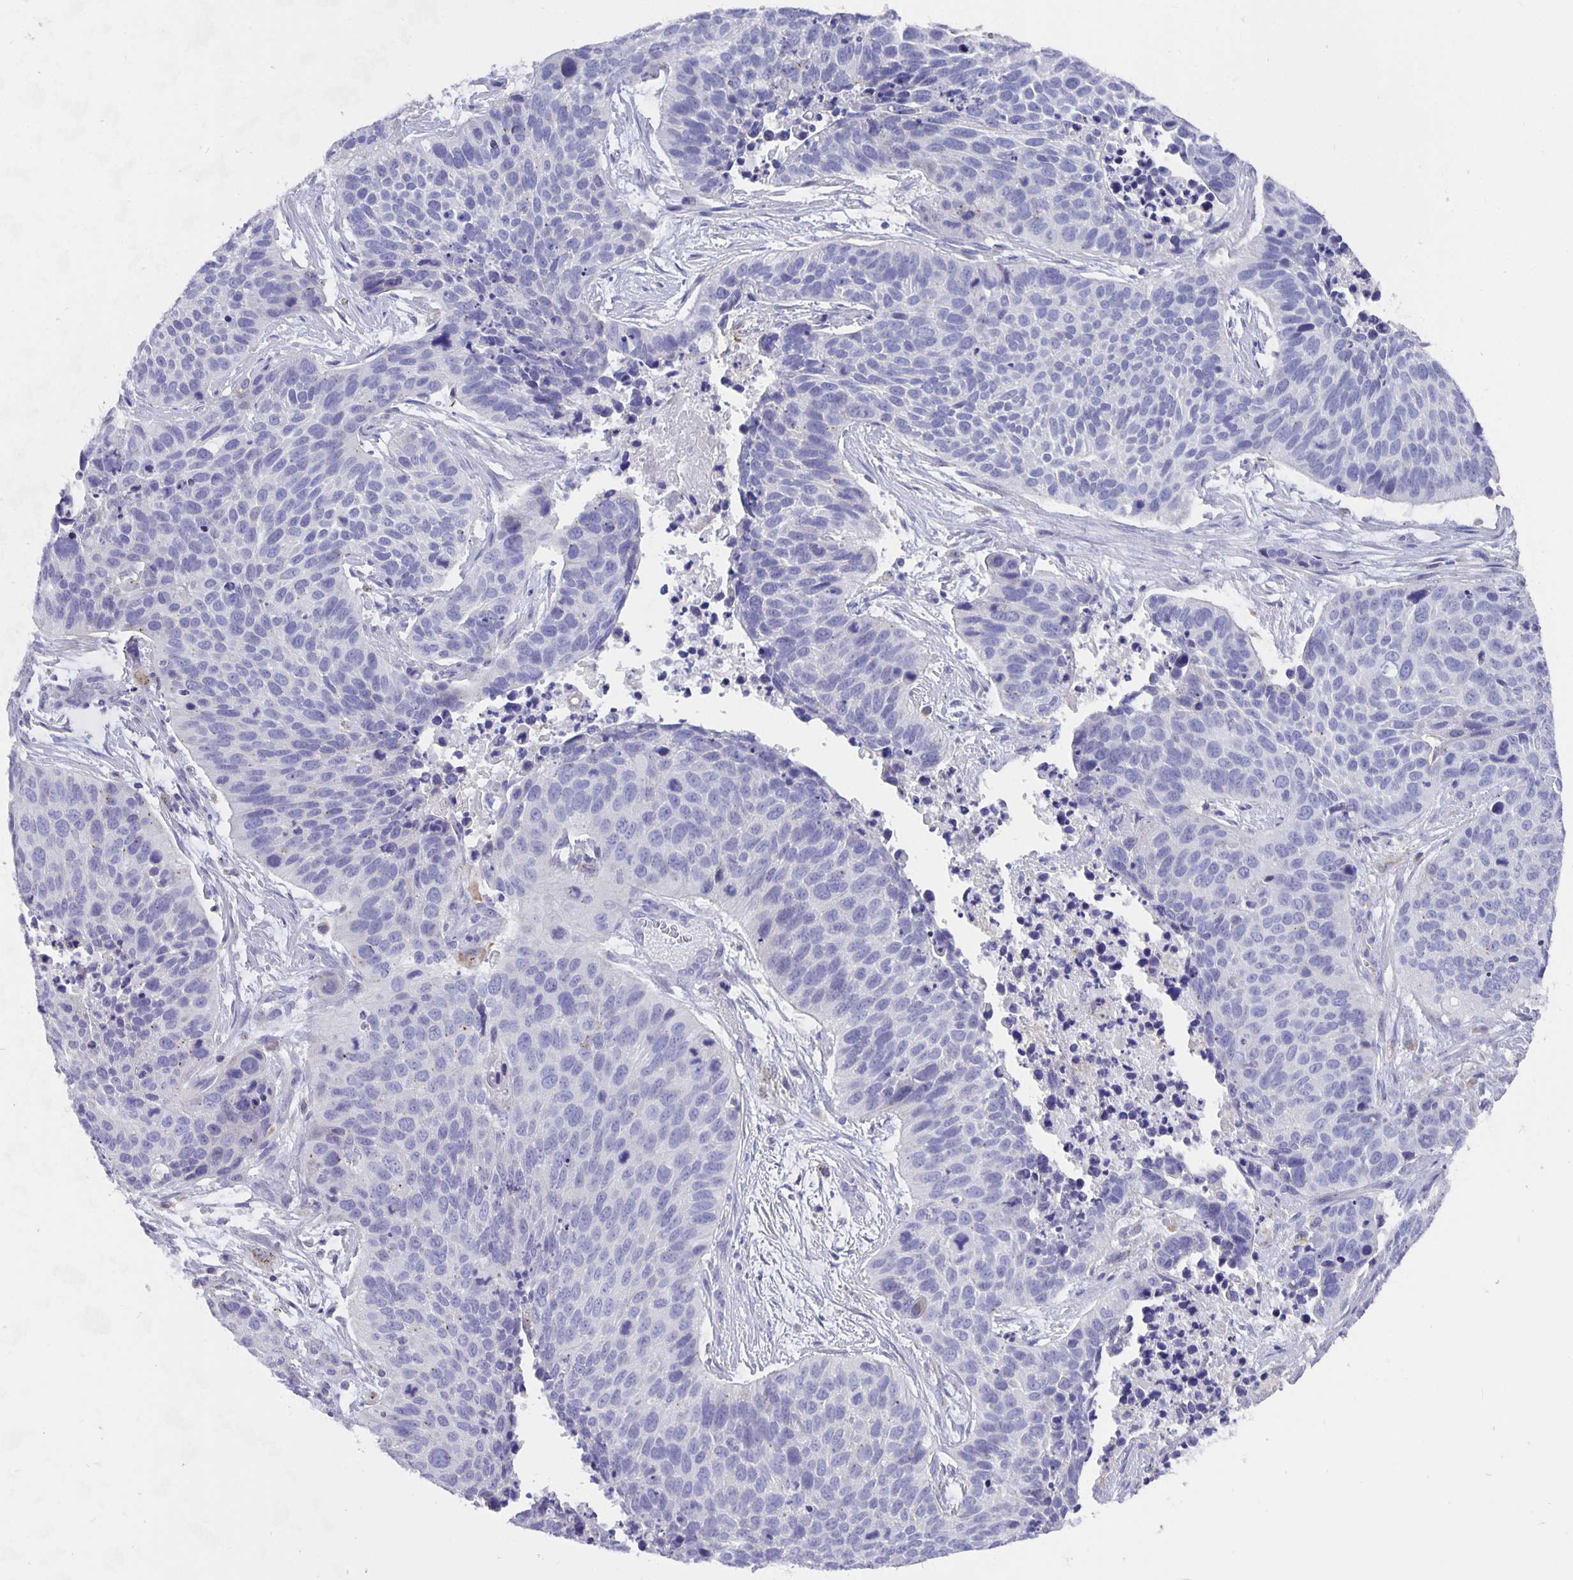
{"staining": {"intensity": "negative", "quantity": "none", "location": "none"}, "tissue": "lung cancer", "cell_type": "Tumor cells", "image_type": "cancer", "snomed": [{"axis": "morphology", "description": "Squamous cell carcinoma, NOS"}, {"axis": "topography", "description": "Lung"}], "caption": "Immunohistochemical staining of lung squamous cell carcinoma displays no significant staining in tumor cells.", "gene": "CFAP74", "patient": {"sex": "male", "age": 62}}